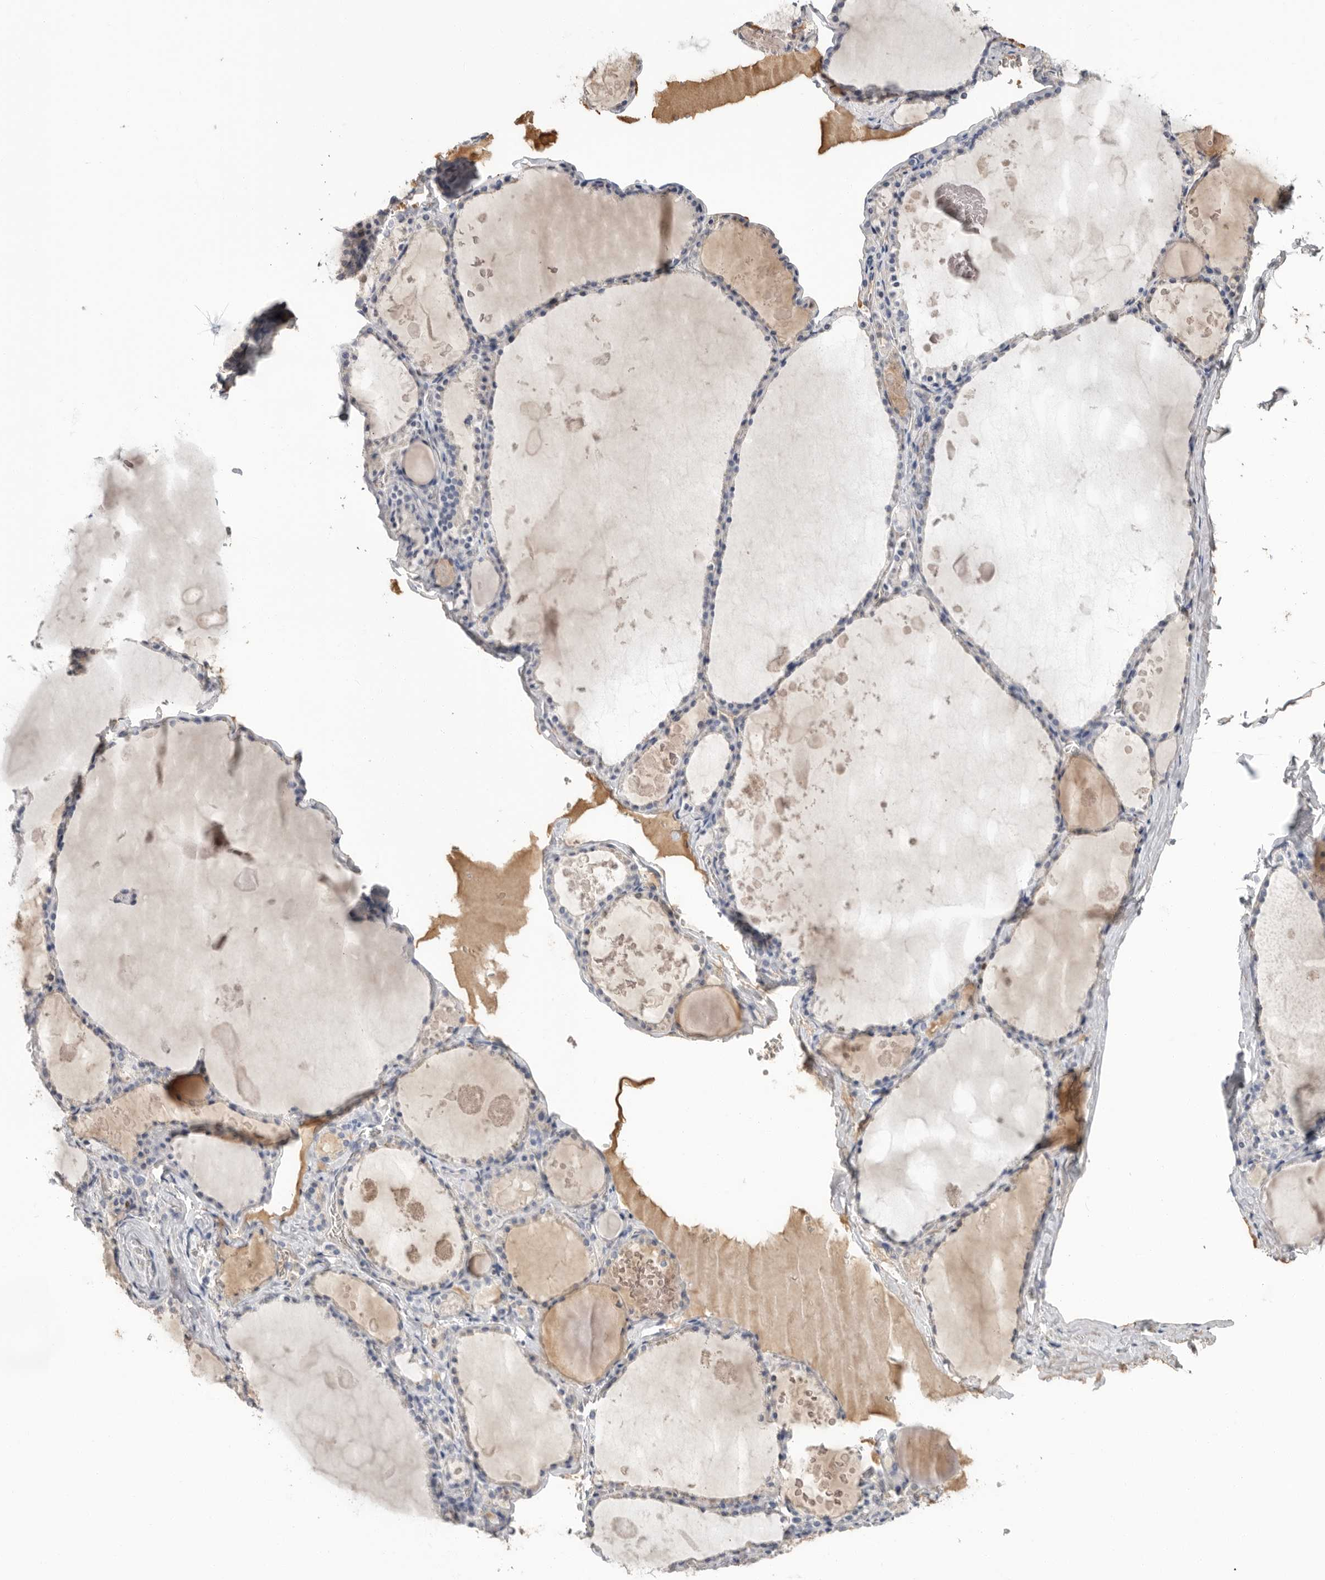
{"staining": {"intensity": "negative", "quantity": "none", "location": "none"}, "tissue": "thyroid gland", "cell_type": "Glandular cells", "image_type": "normal", "snomed": [{"axis": "morphology", "description": "Normal tissue, NOS"}, {"axis": "topography", "description": "Thyroid gland"}], "caption": "IHC photomicrograph of benign thyroid gland: thyroid gland stained with DAB (3,3'-diaminobenzidine) displays no significant protein staining in glandular cells.", "gene": "APOA2", "patient": {"sex": "male", "age": 56}}